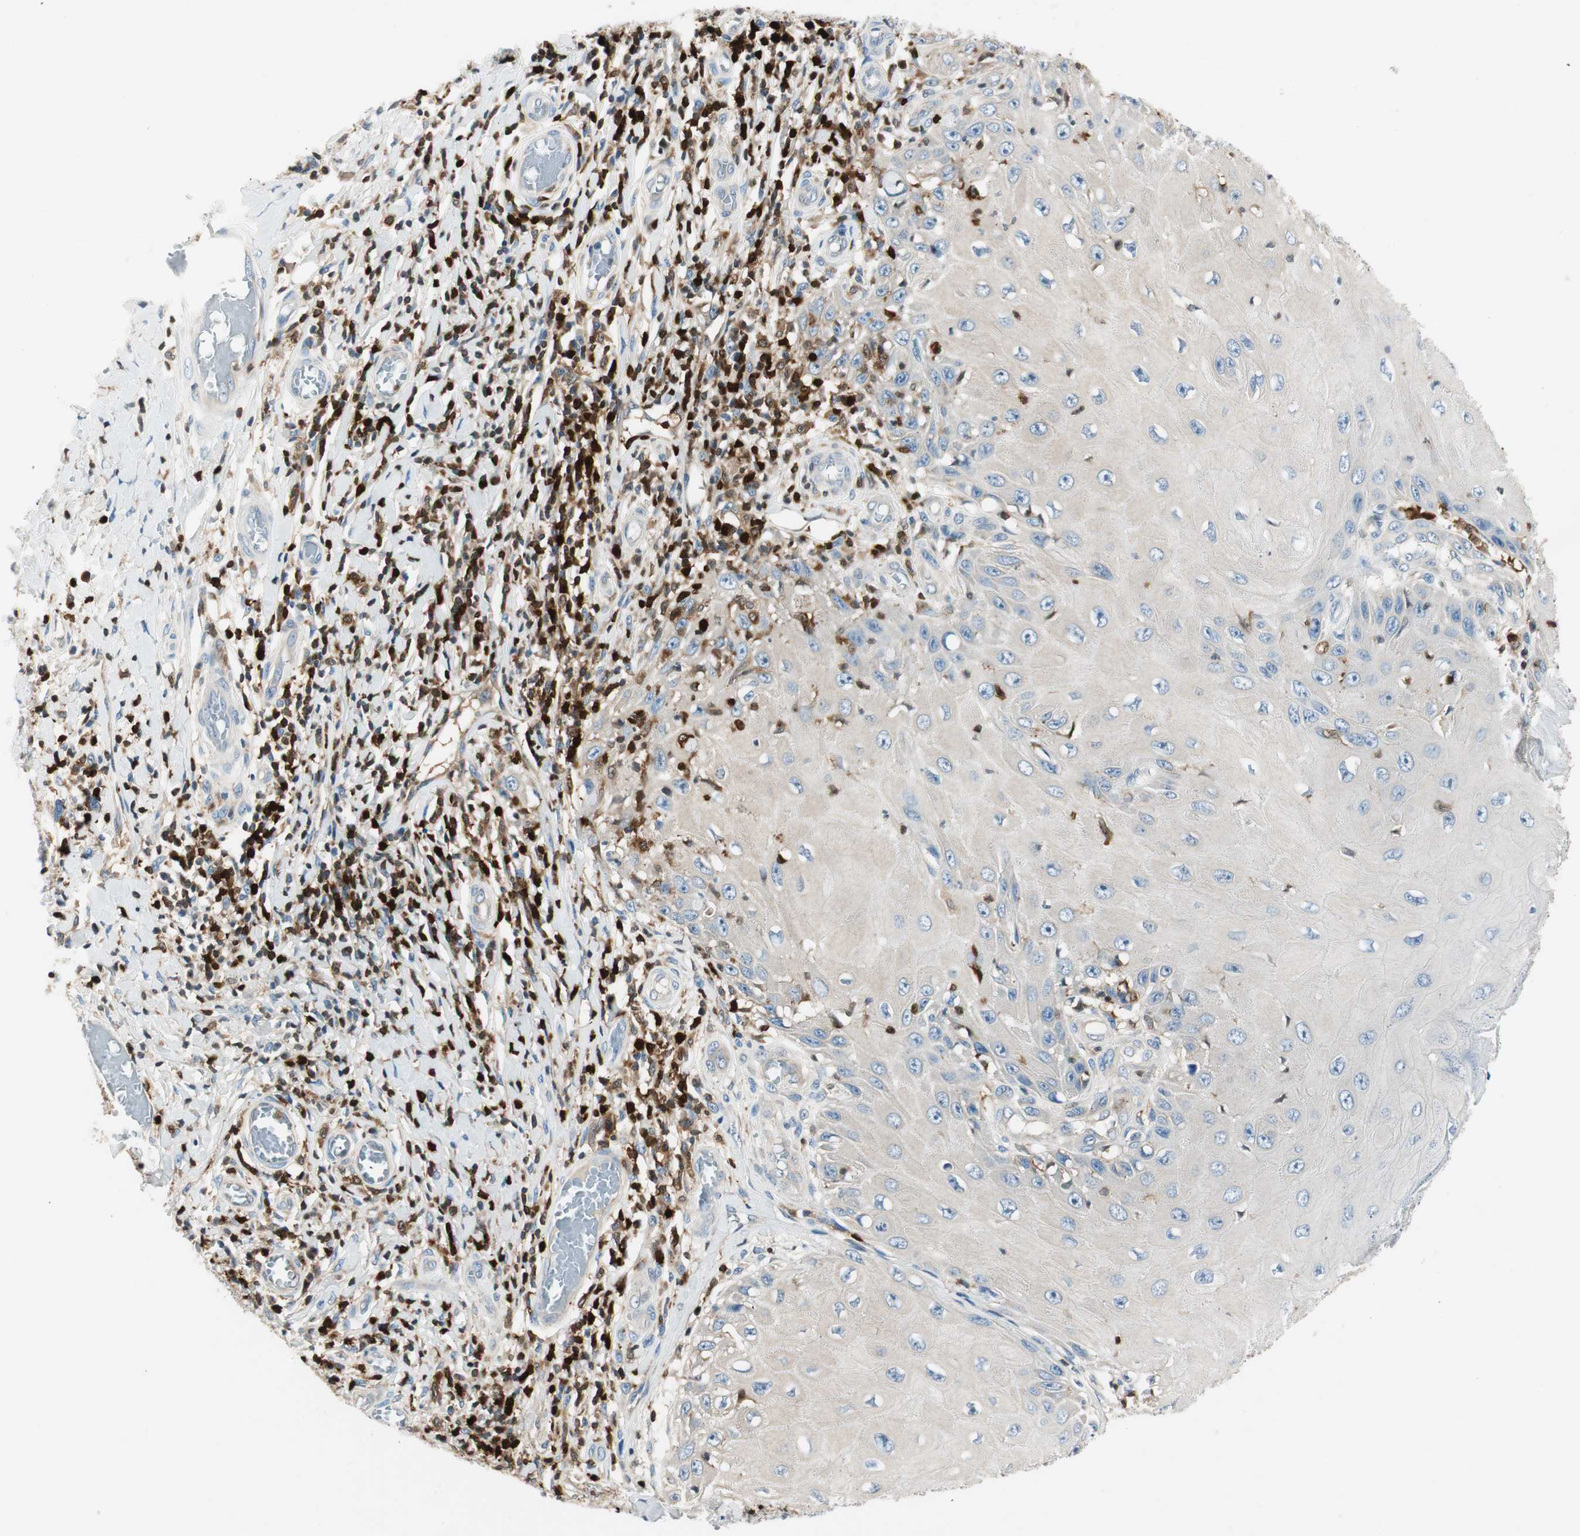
{"staining": {"intensity": "negative", "quantity": "none", "location": "none"}, "tissue": "skin cancer", "cell_type": "Tumor cells", "image_type": "cancer", "snomed": [{"axis": "morphology", "description": "Squamous cell carcinoma, NOS"}, {"axis": "topography", "description": "Skin"}], "caption": "This image is of skin cancer stained with immunohistochemistry to label a protein in brown with the nuclei are counter-stained blue. There is no expression in tumor cells.", "gene": "COTL1", "patient": {"sex": "female", "age": 73}}